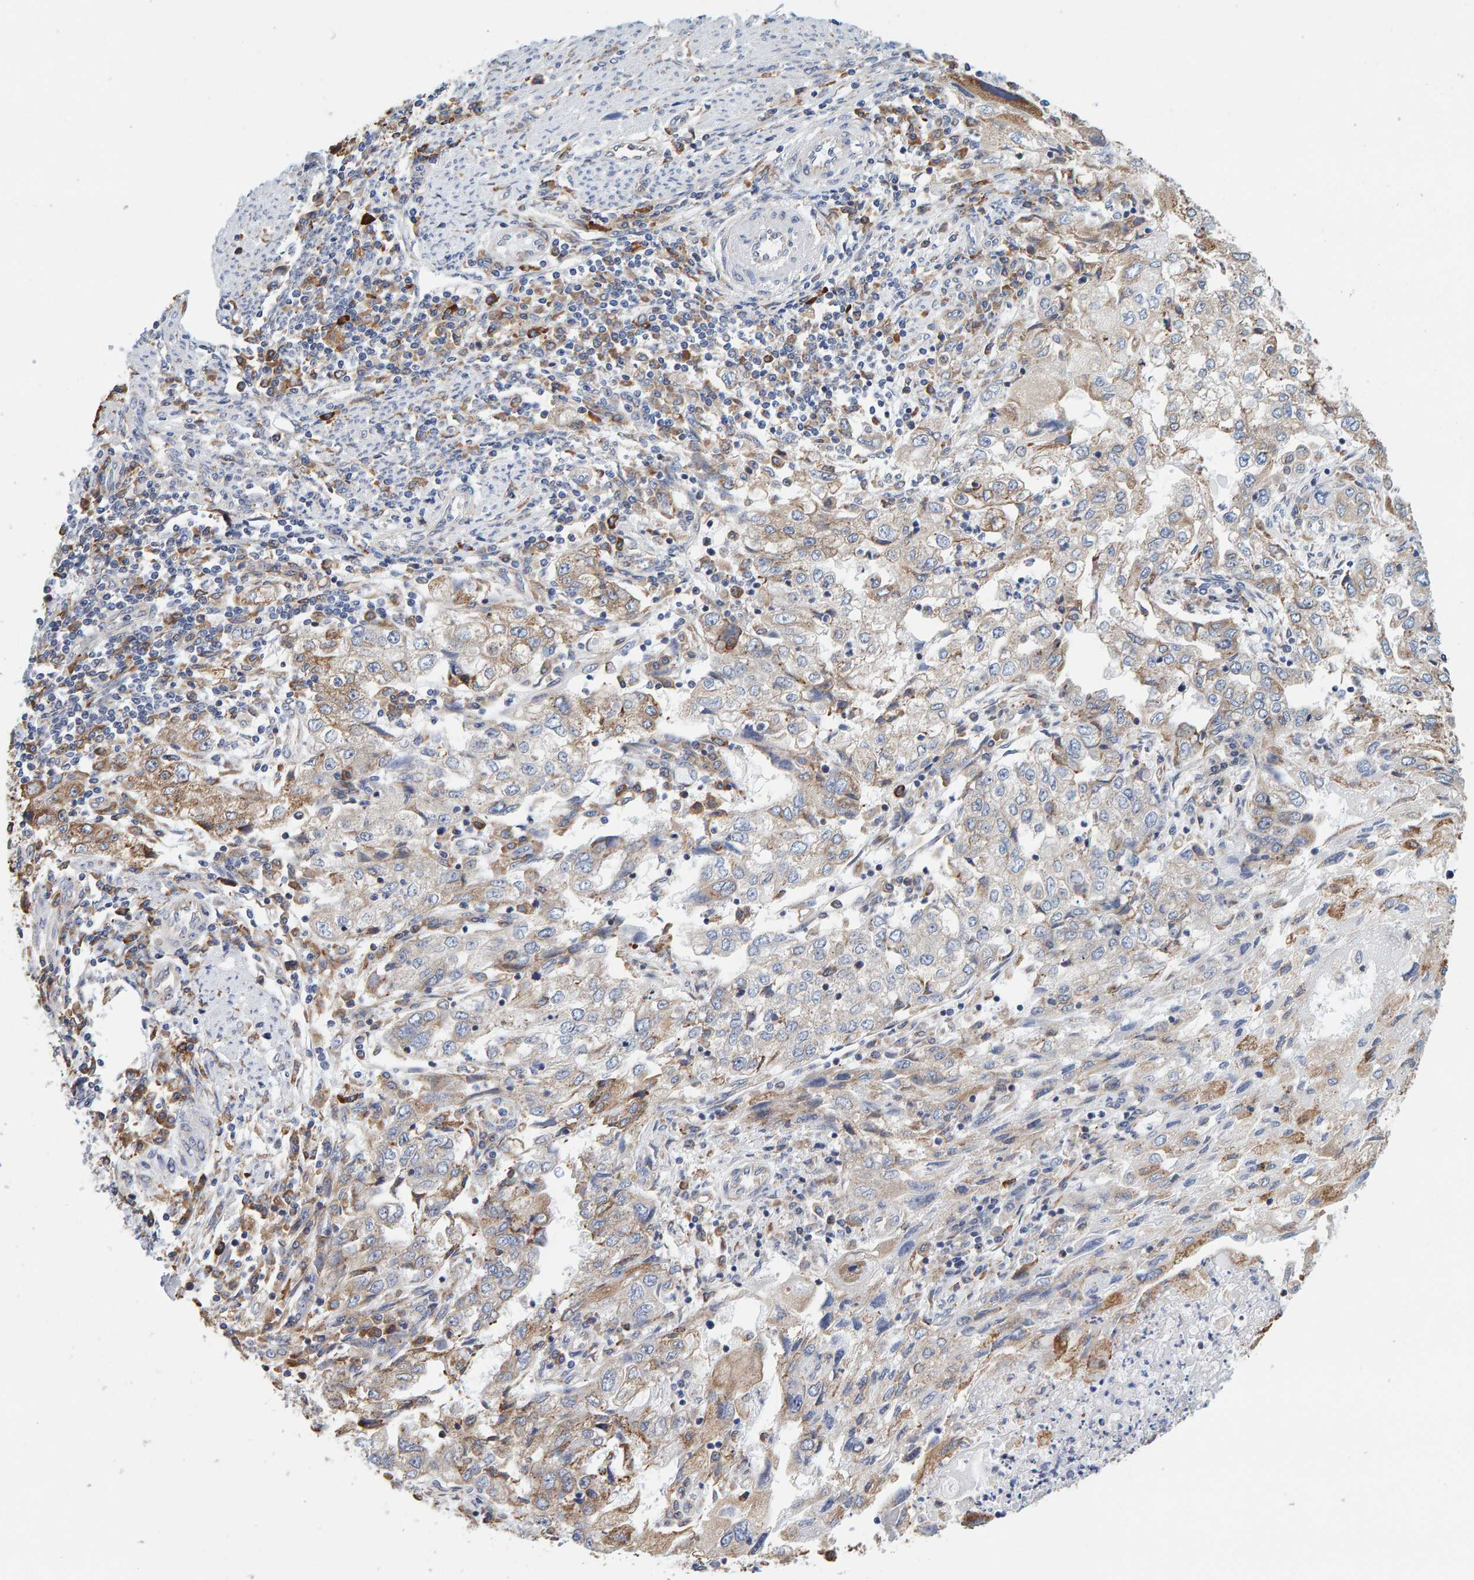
{"staining": {"intensity": "moderate", "quantity": "25%-75%", "location": "cytoplasmic/membranous"}, "tissue": "endometrial cancer", "cell_type": "Tumor cells", "image_type": "cancer", "snomed": [{"axis": "morphology", "description": "Adenocarcinoma, NOS"}, {"axis": "topography", "description": "Endometrium"}], "caption": "Adenocarcinoma (endometrial) tissue reveals moderate cytoplasmic/membranous positivity in approximately 25%-75% of tumor cells, visualized by immunohistochemistry. (DAB IHC, brown staining for protein, blue staining for nuclei).", "gene": "SGPL1", "patient": {"sex": "female", "age": 49}}